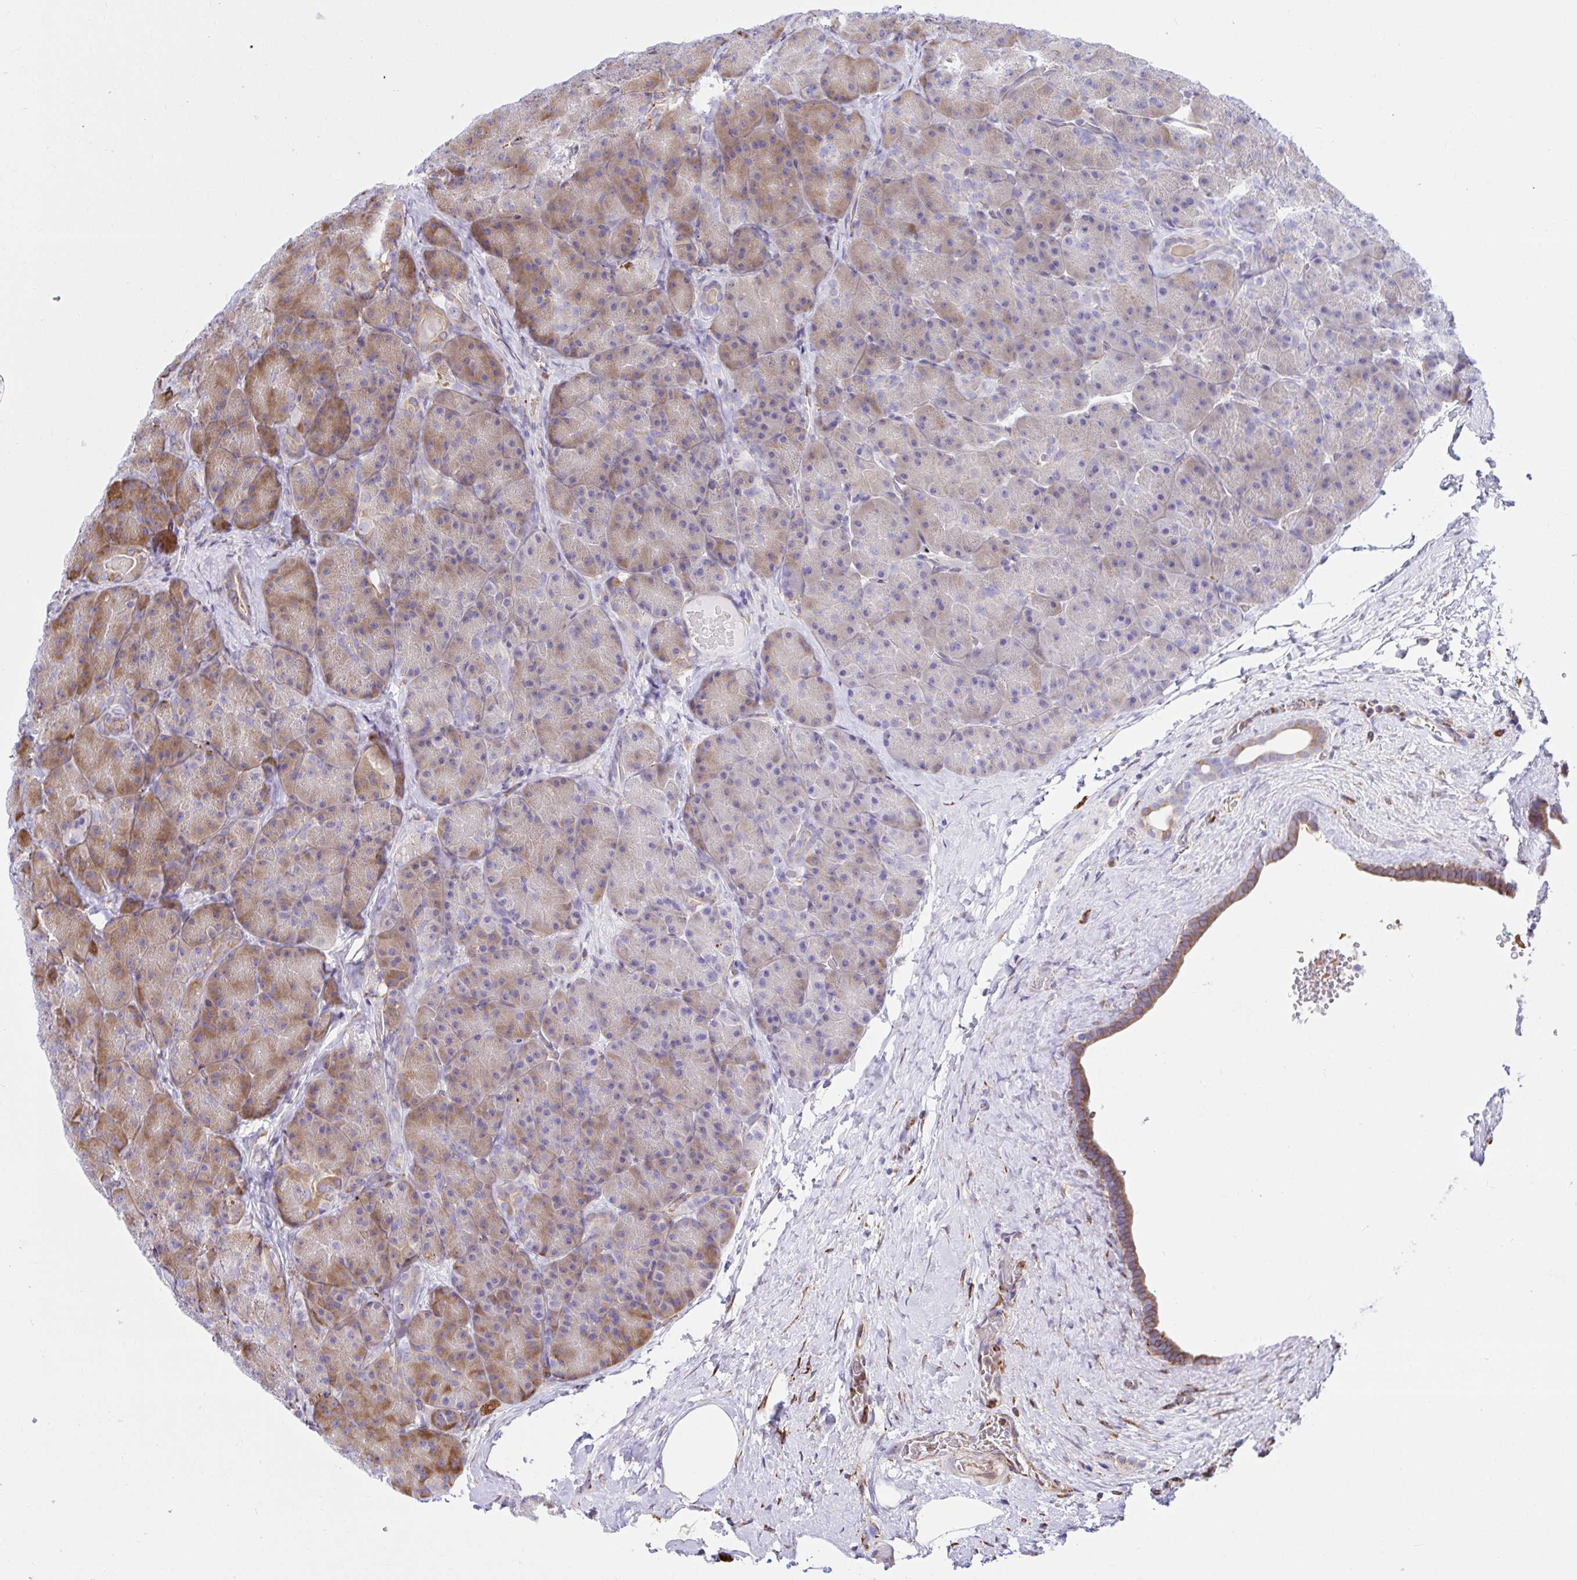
{"staining": {"intensity": "moderate", "quantity": "25%-75%", "location": "cytoplasmic/membranous"}, "tissue": "pancreas", "cell_type": "Exocrine glandular cells", "image_type": "normal", "snomed": [{"axis": "morphology", "description": "Normal tissue, NOS"}, {"axis": "topography", "description": "Pancreas"}], "caption": "The image shows immunohistochemical staining of unremarkable pancreas. There is moderate cytoplasmic/membranous expression is appreciated in approximately 25%-75% of exocrine glandular cells.", "gene": "CLGN", "patient": {"sex": "male", "age": 57}}